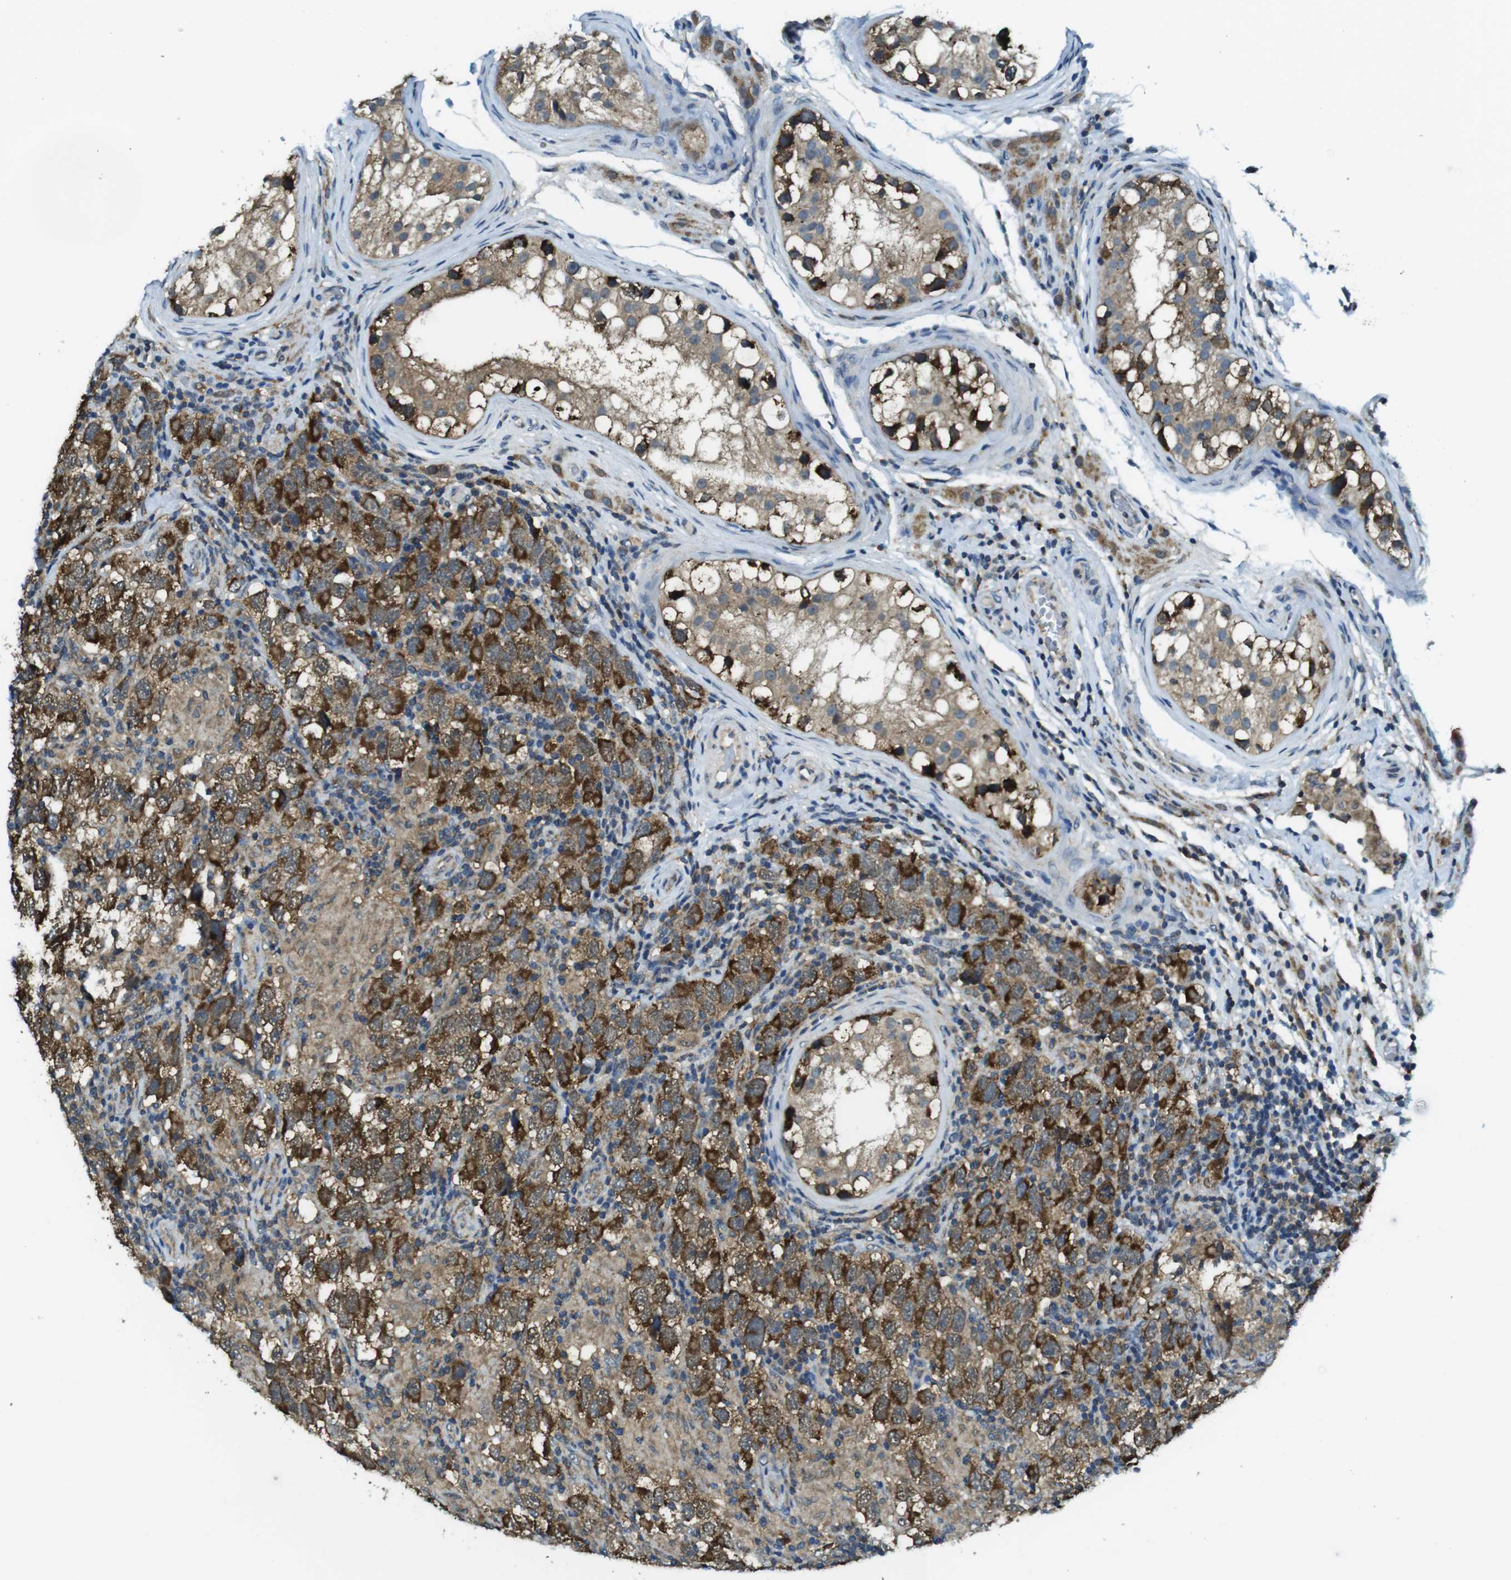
{"staining": {"intensity": "strong", "quantity": ">75%", "location": "cytoplasmic/membranous"}, "tissue": "testis cancer", "cell_type": "Tumor cells", "image_type": "cancer", "snomed": [{"axis": "morphology", "description": "Carcinoma, Embryonal, NOS"}, {"axis": "topography", "description": "Testis"}], "caption": "Immunohistochemical staining of human testis embryonal carcinoma displays high levels of strong cytoplasmic/membranous protein positivity in about >75% of tumor cells.", "gene": "BRI3BP", "patient": {"sex": "male", "age": 21}}